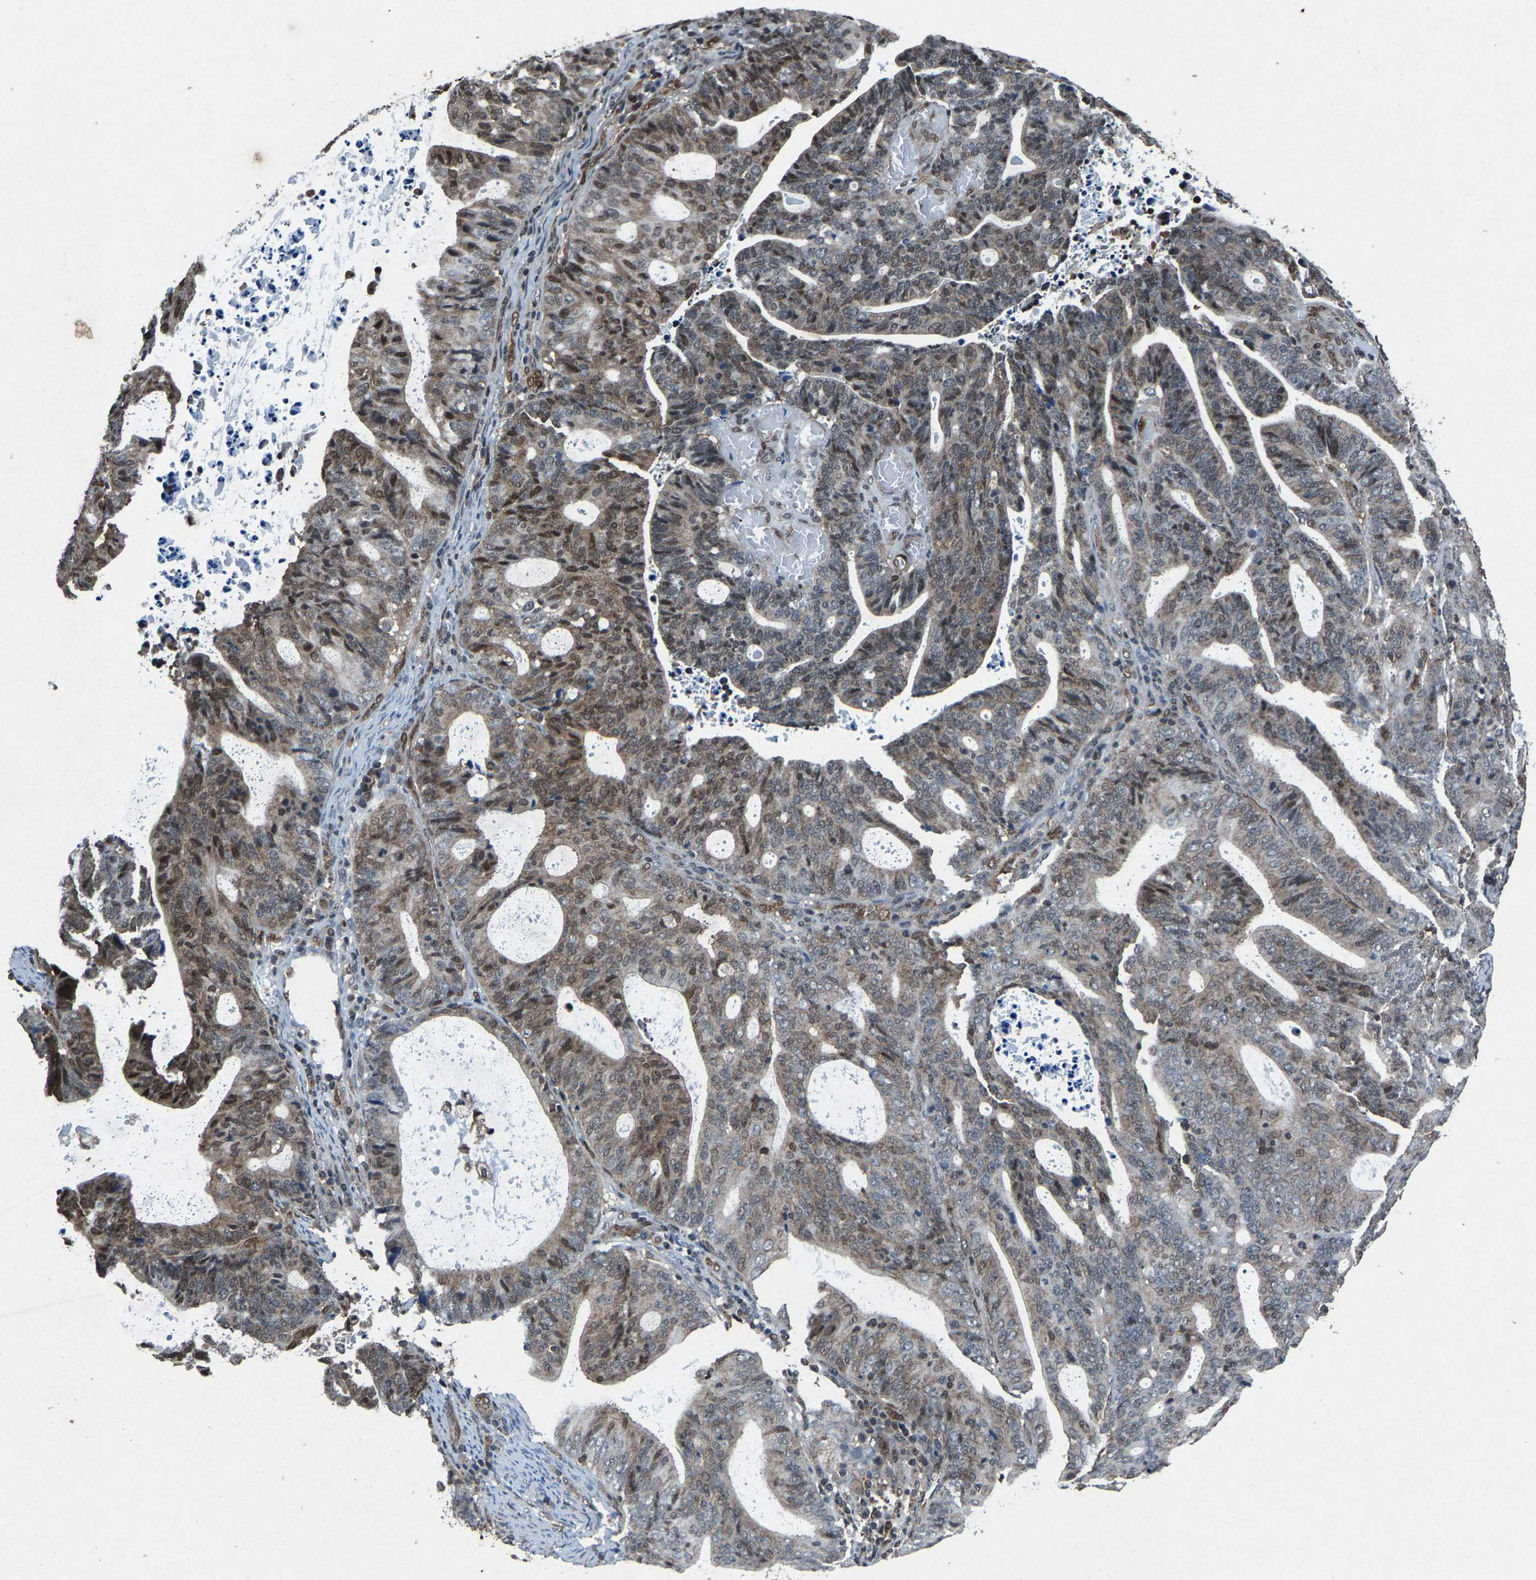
{"staining": {"intensity": "moderate", "quantity": ">75%", "location": "cytoplasmic/membranous,nuclear"}, "tissue": "endometrial cancer", "cell_type": "Tumor cells", "image_type": "cancer", "snomed": [{"axis": "morphology", "description": "Adenocarcinoma, NOS"}, {"axis": "topography", "description": "Uterus"}], "caption": "Immunohistochemical staining of human adenocarcinoma (endometrial) demonstrates medium levels of moderate cytoplasmic/membranous and nuclear protein positivity in about >75% of tumor cells.", "gene": "ATXN3", "patient": {"sex": "female", "age": 83}}